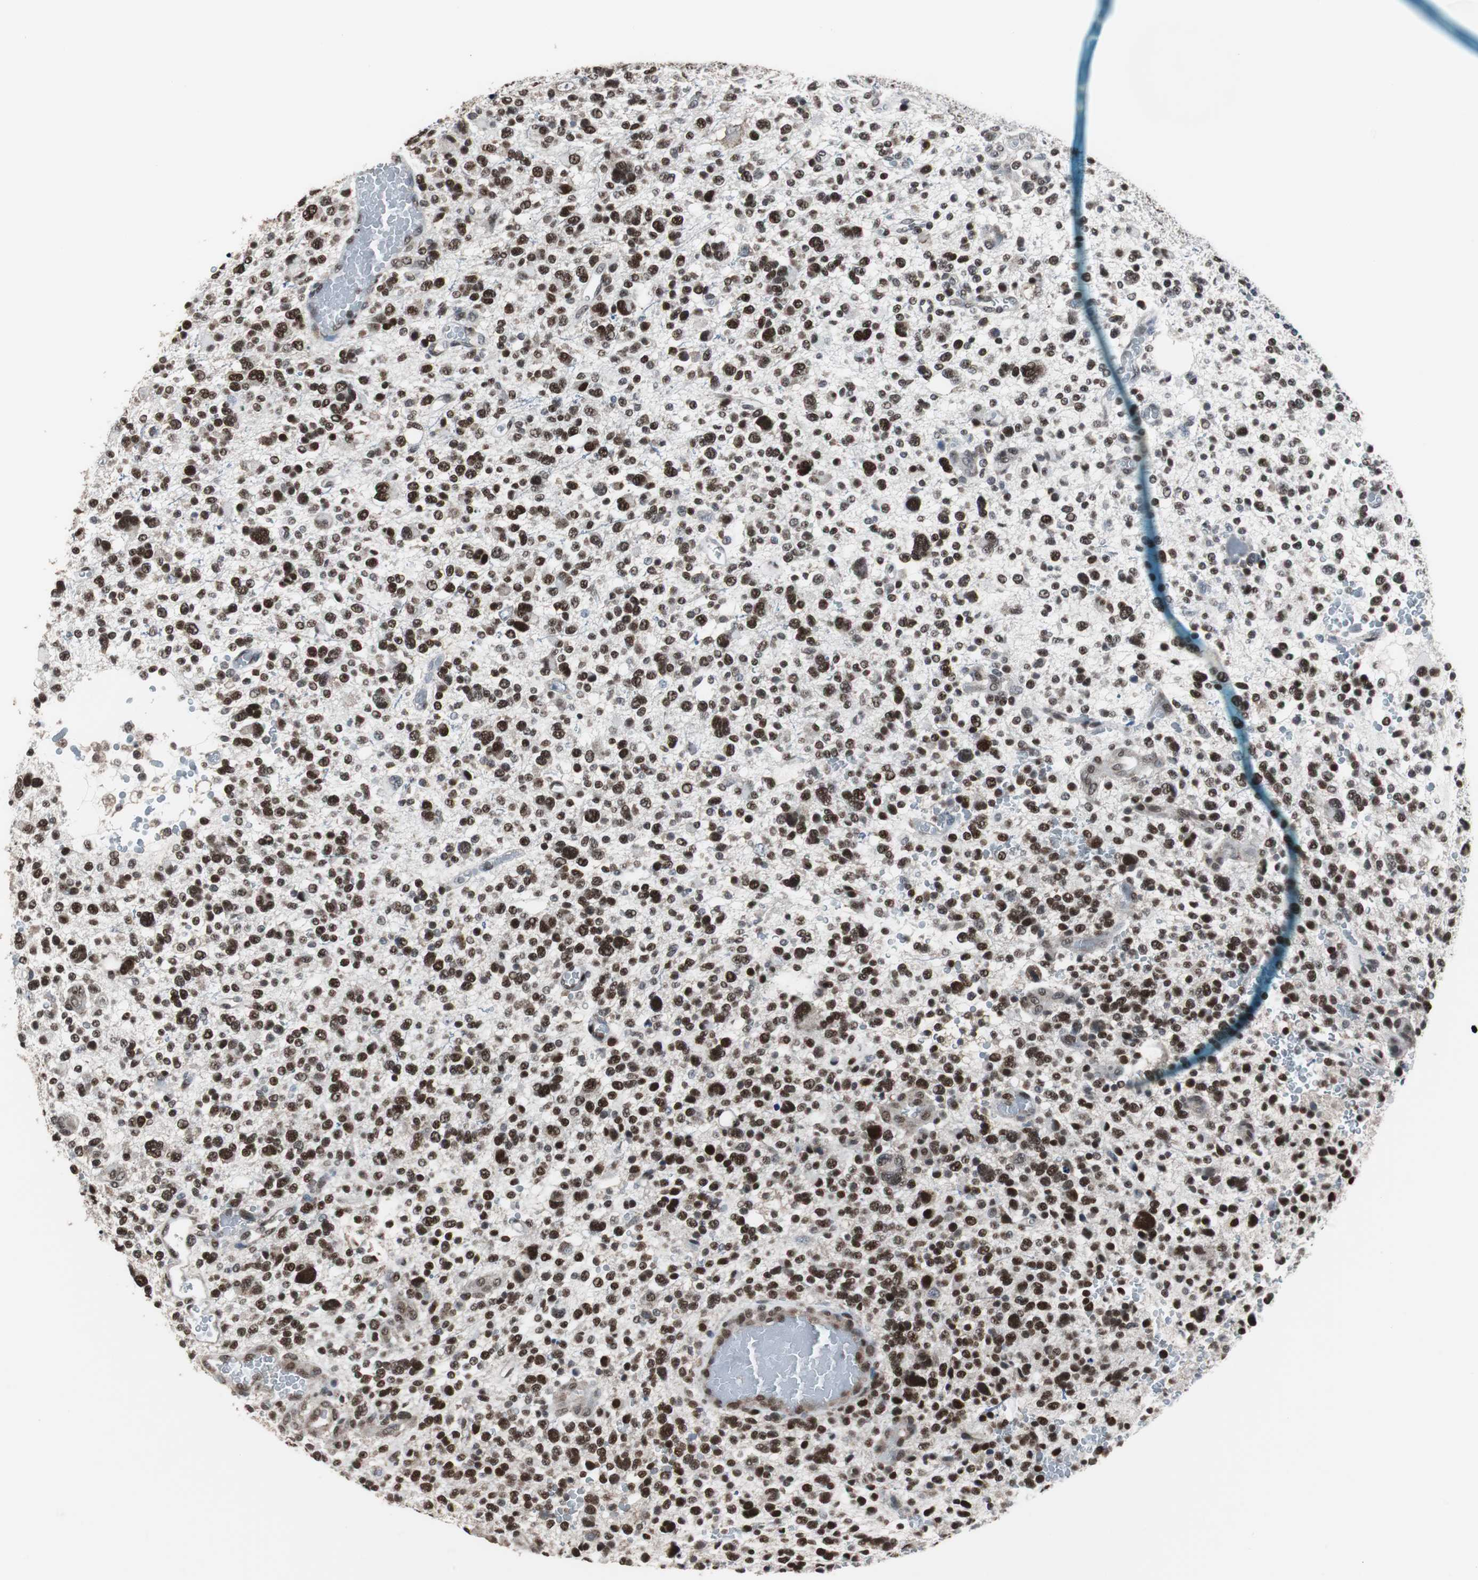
{"staining": {"intensity": "strong", "quantity": ">75%", "location": "nuclear"}, "tissue": "glioma", "cell_type": "Tumor cells", "image_type": "cancer", "snomed": [{"axis": "morphology", "description": "Glioma, malignant, High grade"}, {"axis": "topography", "description": "Brain"}], "caption": "Protein expression analysis of human glioma reveals strong nuclear expression in approximately >75% of tumor cells.", "gene": "ZHX2", "patient": {"sex": "male", "age": 48}}